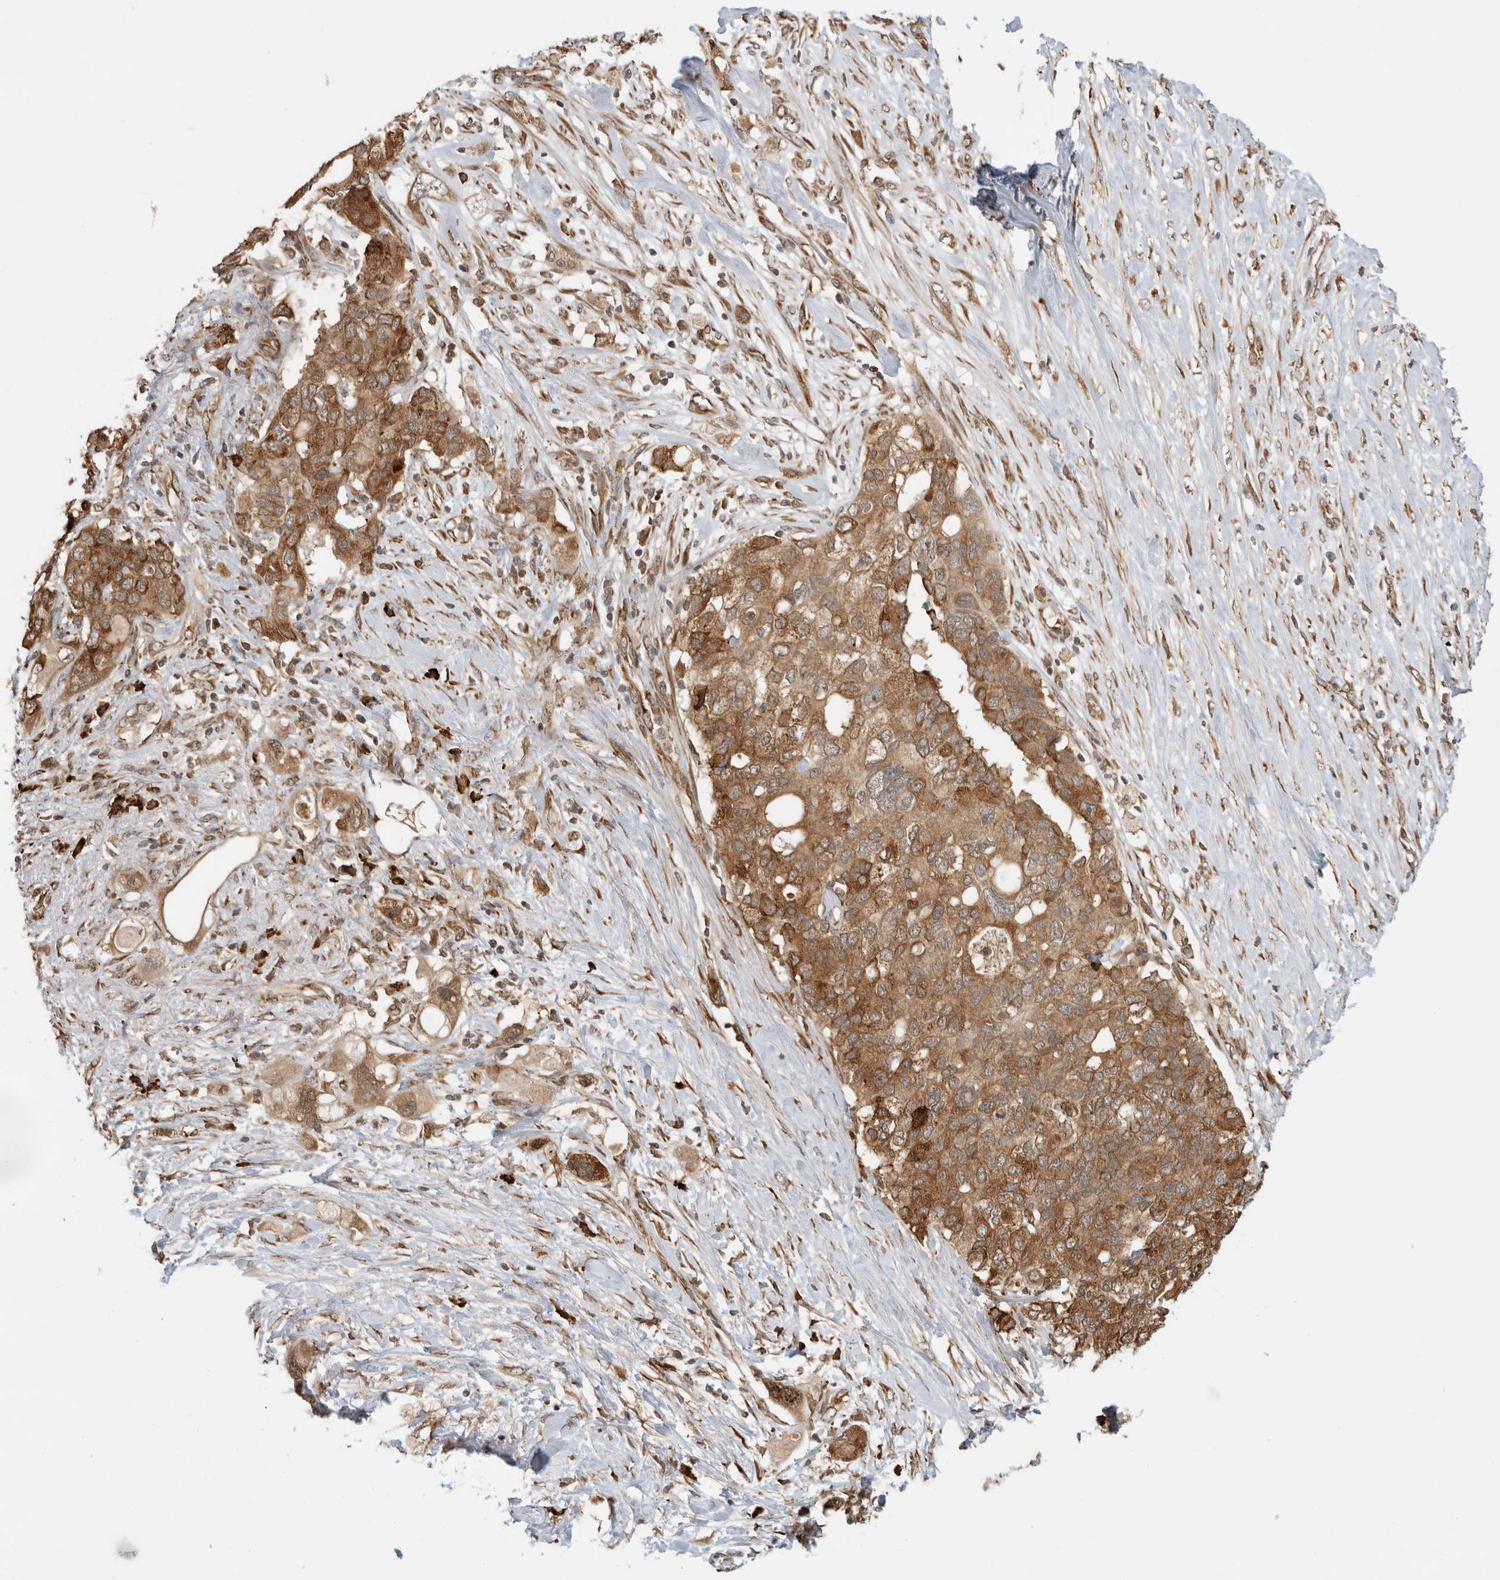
{"staining": {"intensity": "moderate", "quantity": ">75%", "location": "cytoplasmic/membranous"}, "tissue": "pancreatic cancer", "cell_type": "Tumor cells", "image_type": "cancer", "snomed": [{"axis": "morphology", "description": "Adenocarcinoma, NOS"}, {"axis": "topography", "description": "Pancreas"}], "caption": "Pancreatic cancer (adenocarcinoma) stained with a brown dye exhibits moderate cytoplasmic/membranous positive staining in approximately >75% of tumor cells.", "gene": "MS4A7", "patient": {"sex": "female", "age": 56}}